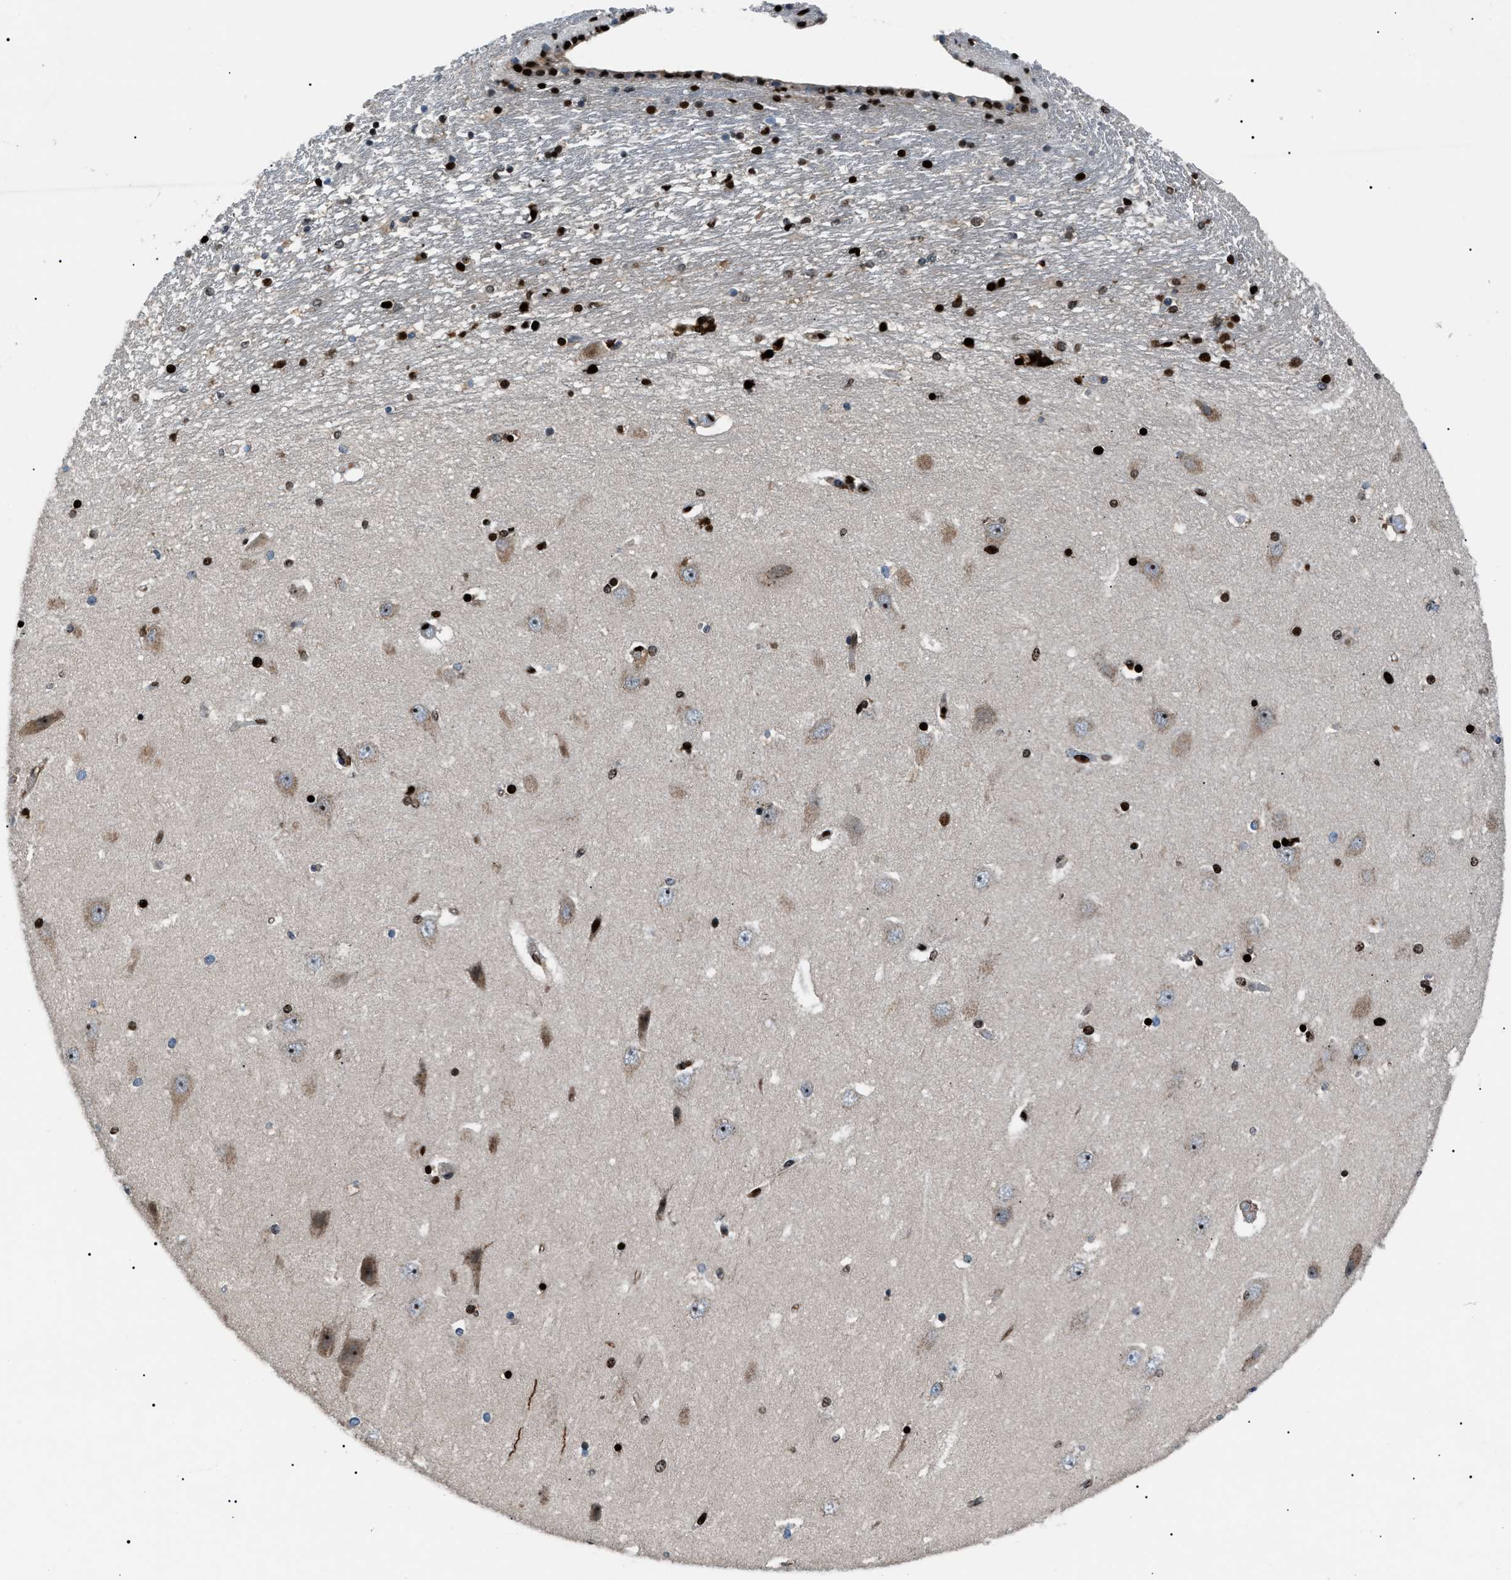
{"staining": {"intensity": "strong", "quantity": "25%-75%", "location": "nuclear"}, "tissue": "hippocampus", "cell_type": "Glial cells", "image_type": "normal", "snomed": [{"axis": "morphology", "description": "Normal tissue, NOS"}, {"axis": "topography", "description": "Hippocampus"}], "caption": "Immunohistochemistry (IHC) micrograph of benign hippocampus: human hippocampus stained using immunohistochemistry (IHC) demonstrates high levels of strong protein expression localized specifically in the nuclear of glial cells, appearing as a nuclear brown color.", "gene": "PRKX", "patient": {"sex": "female", "age": 54}}